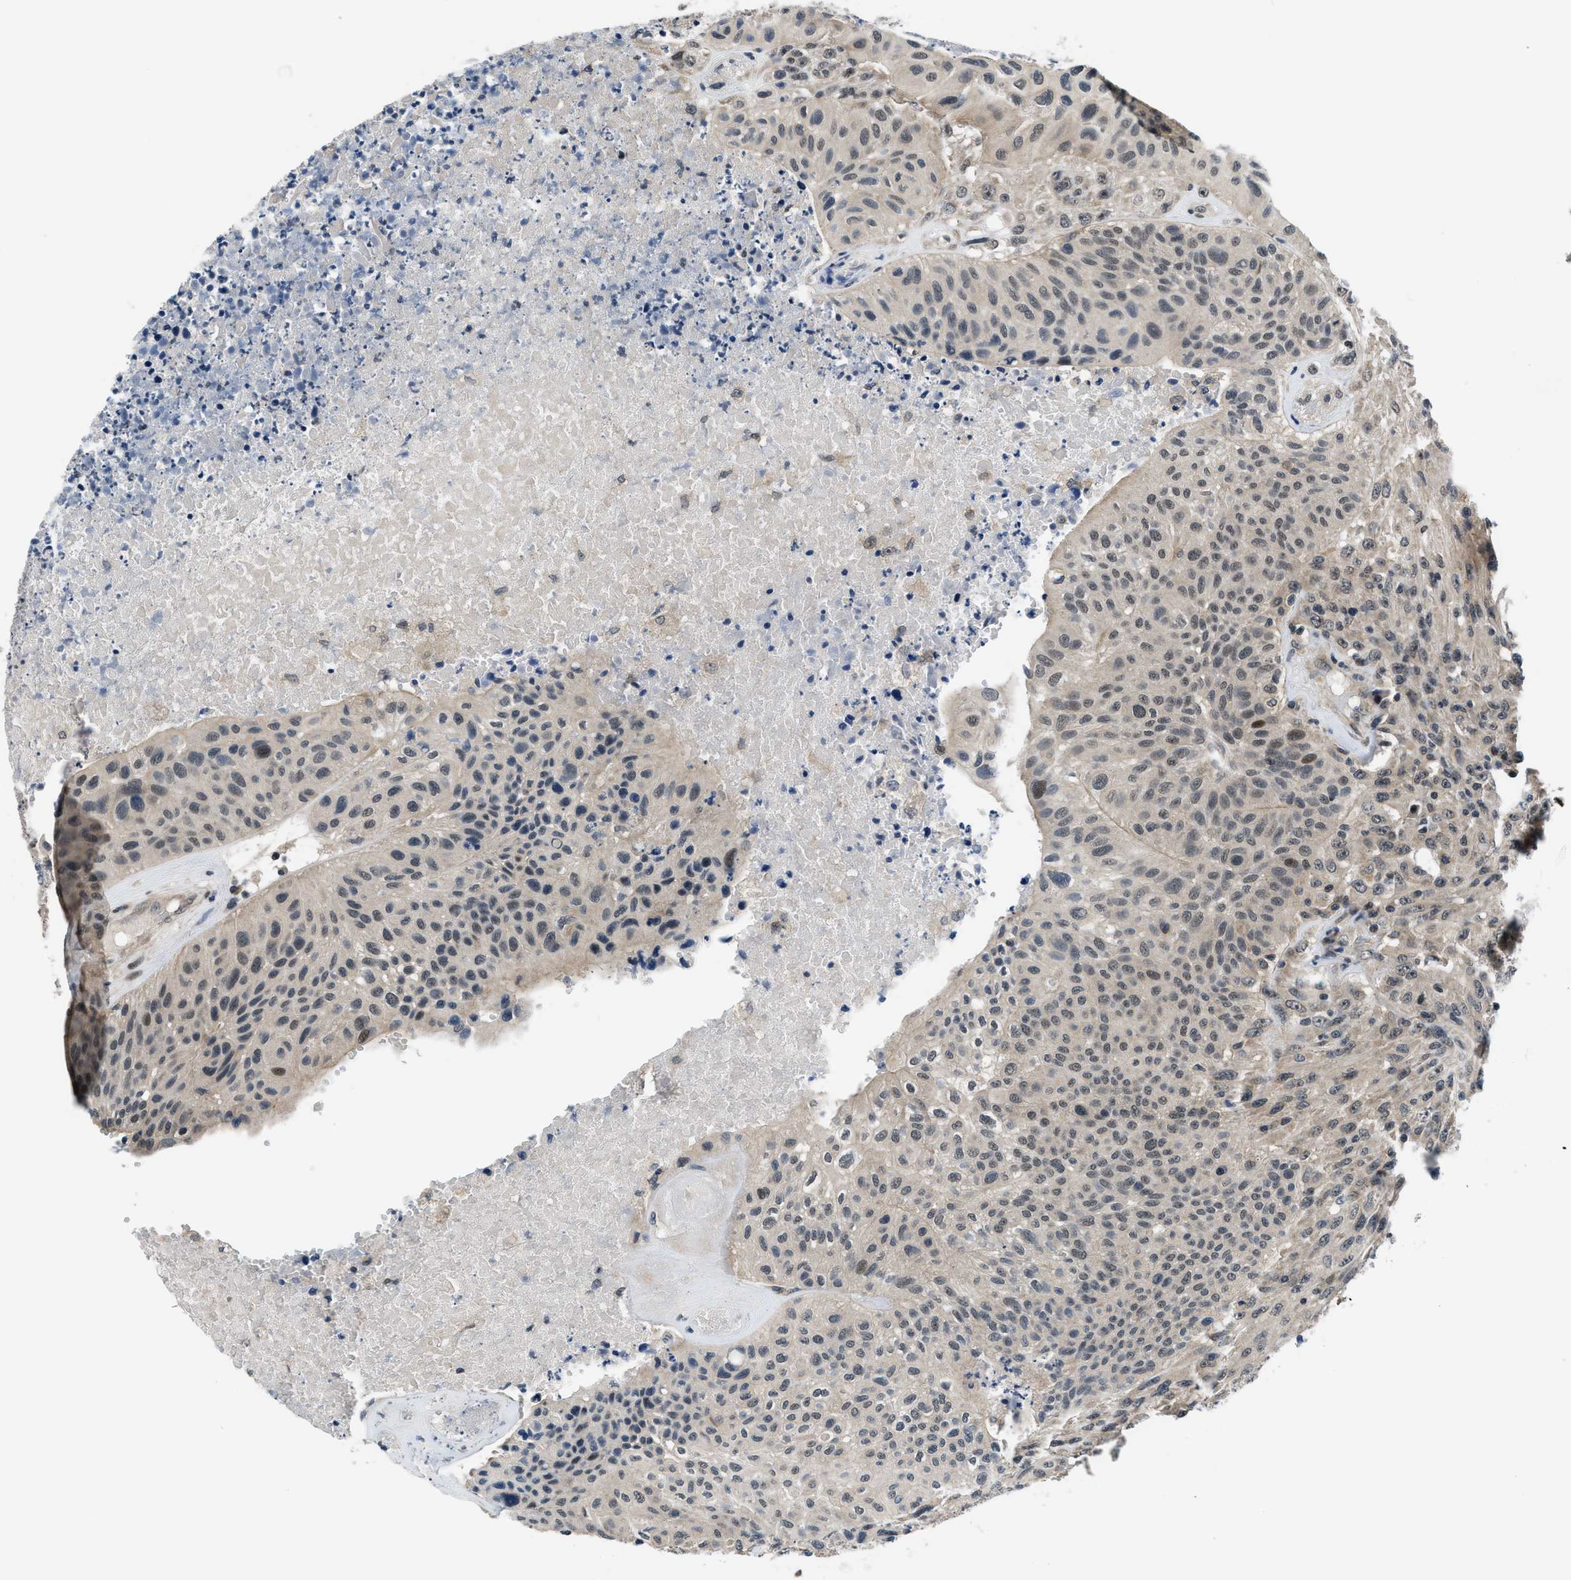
{"staining": {"intensity": "weak", "quantity": "25%-75%", "location": "nuclear"}, "tissue": "urothelial cancer", "cell_type": "Tumor cells", "image_type": "cancer", "snomed": [{"axis": "morphology", "description": "Urothelial carcinoma, High grade"}, {"axis": "topography", "description": "Urinary bladder"}], "caption": "About 25%-75% of tumor cells in urothelial cancer demonstrate weak nuclear protein expression as visualized by brown immunohistochemical staining.", "gene": "SETD5", "patient": {"sex": "male", "age": 66}}